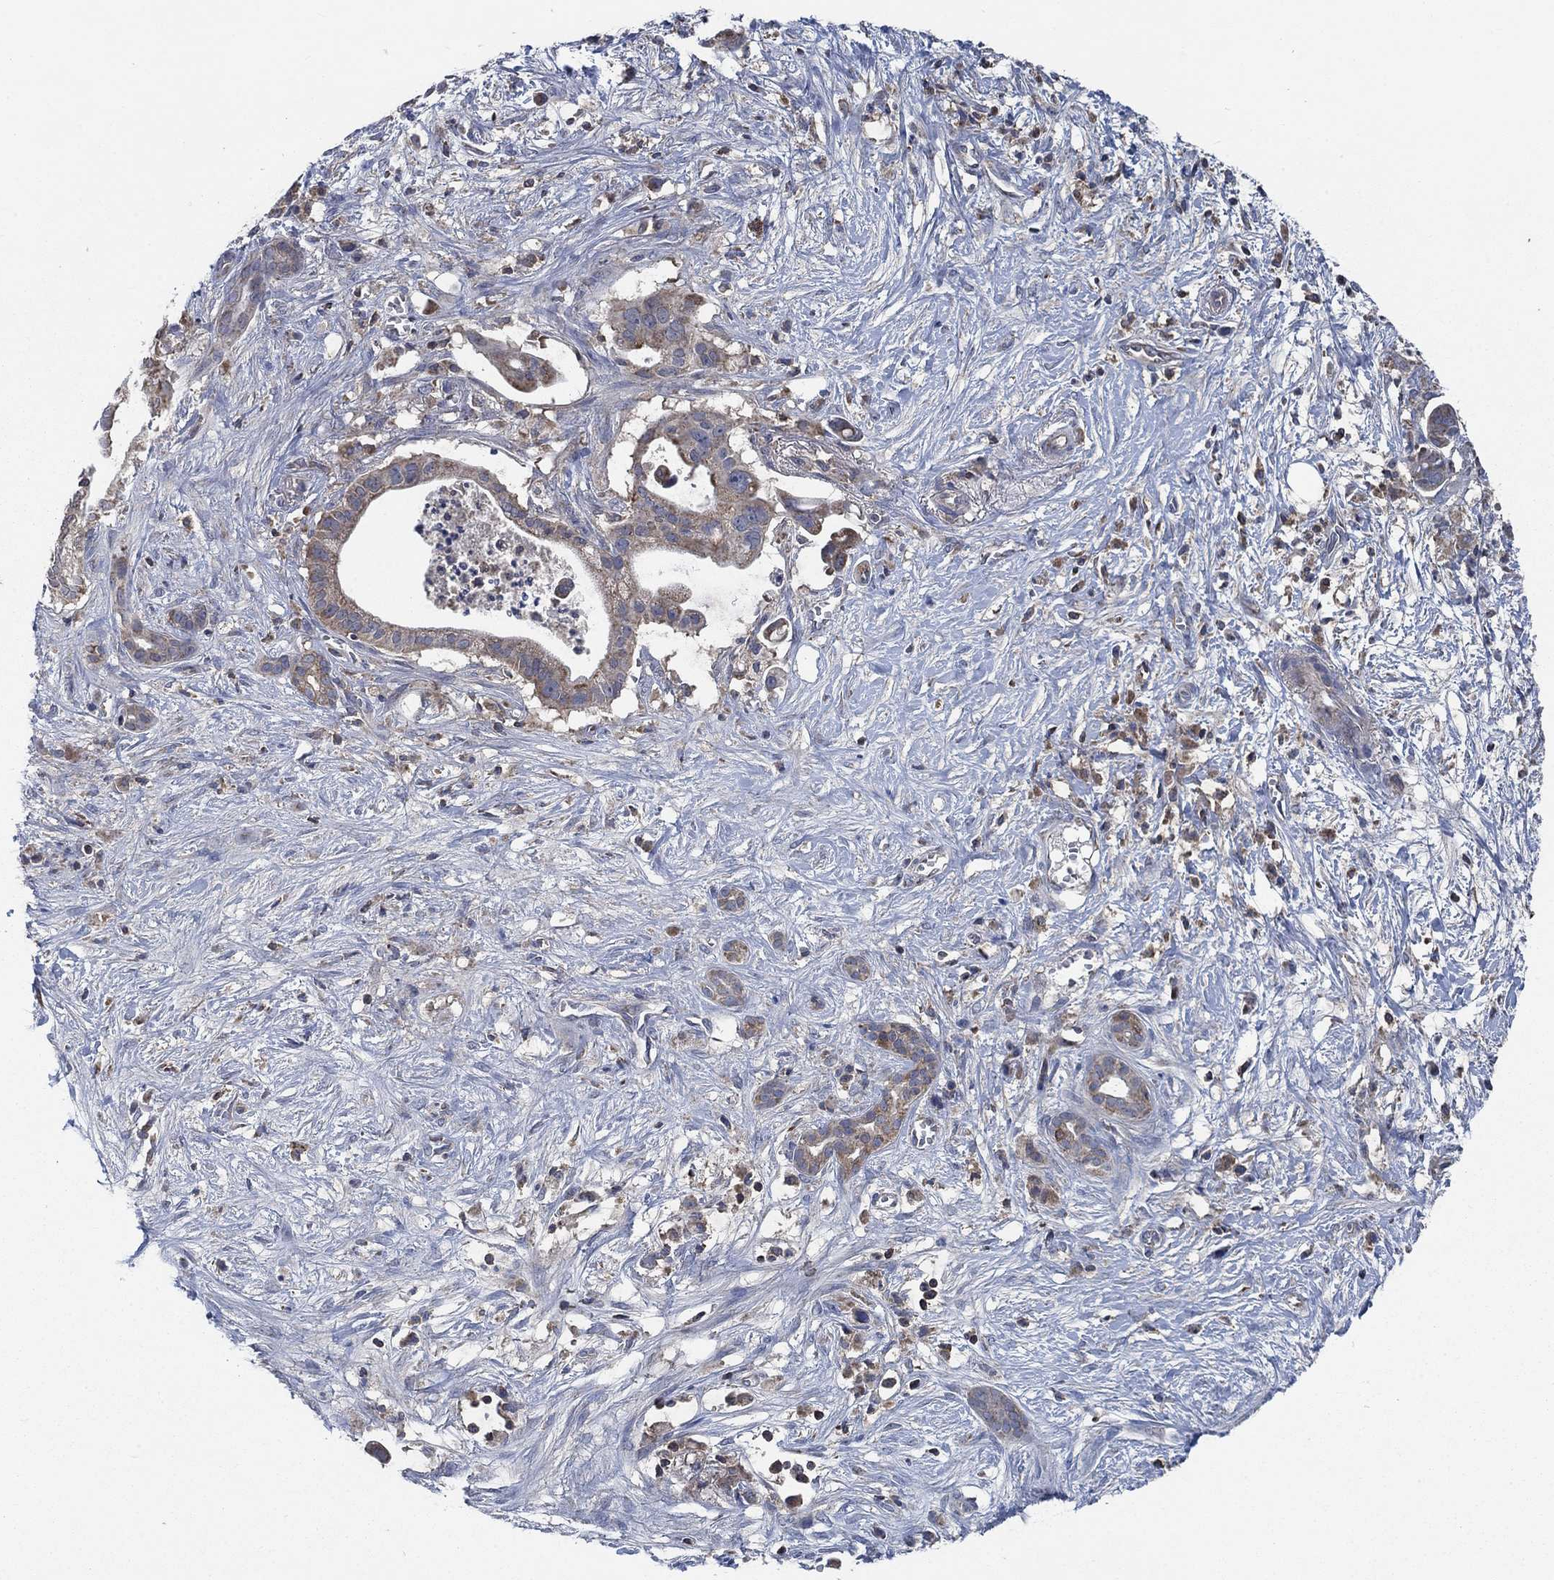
{"staining": {"intensity": "weak", "quantity": ">75%", "location": "cytoplasmic/membranous"}, "tissue": "pancreatic cancer", "cell_type": "Tumor cells", "image_type": "cancer", "snomed": [{"axis": "morphology", "description": "Adenocarcinoma, NOS"}, {"axis": "topography", "description": "Pancreas"}], "caption": "Pancreatic cancer (adenocarcinoma) stained with a brown dye reveals weak cytoplasmic/membranous positive staining in approximately >75% of tumor cells.", "gene": "STXBP6", "patient": {"sex": "male", "age": 61}}